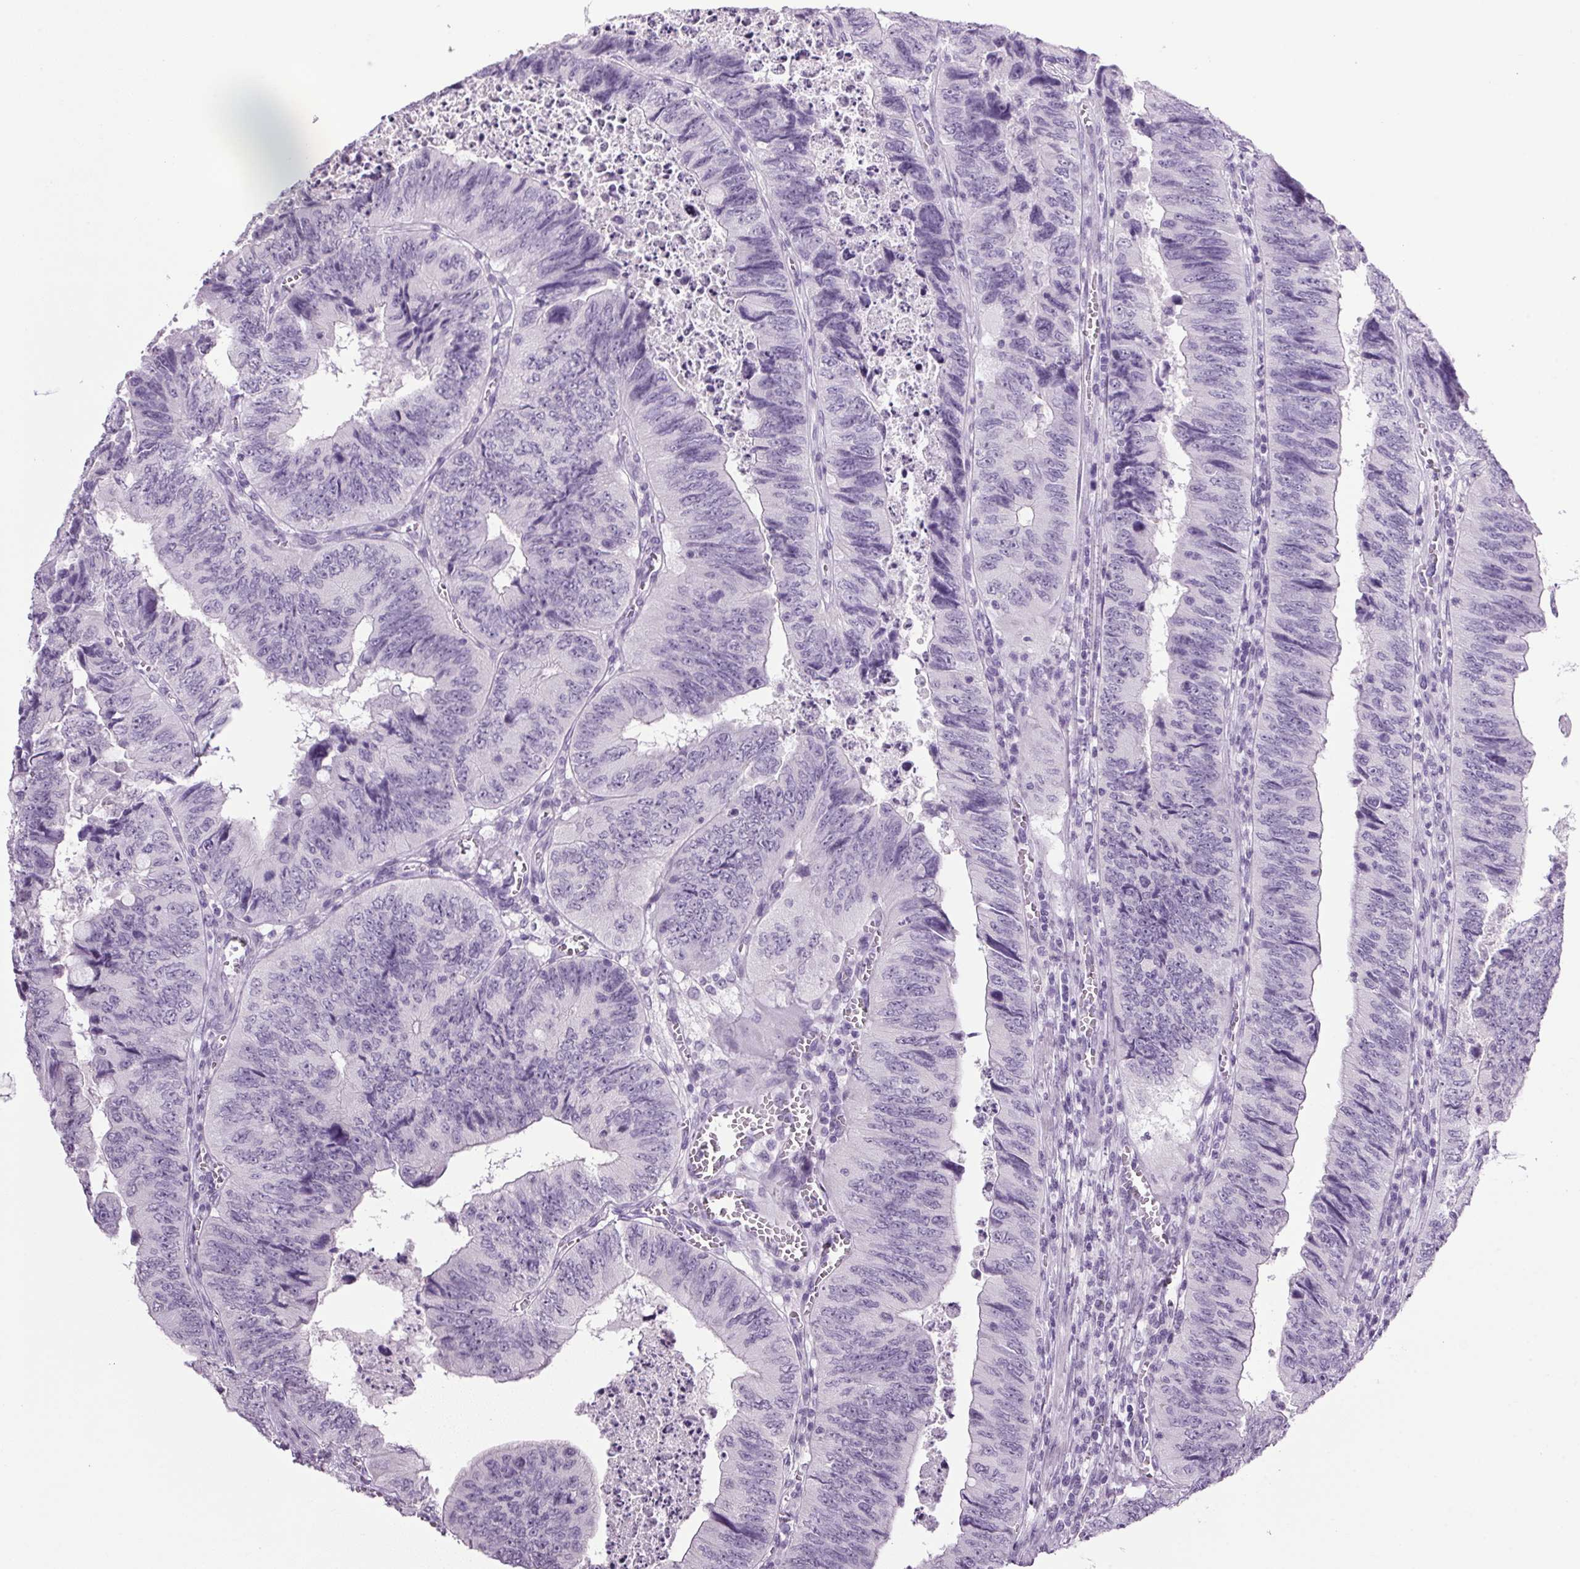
{"staining": {"intensity": "negative", "quantity": "none", "location": "none"}, "tissue": "colorectal cancer", "cell_type": "Tumor cells", "image_type": "cancer", "snomed": [{"axis": "morphology", "description": "Adenocarcinoma, NOS"}, {"axis": "topography", "description": "Colon"}], "caption": "IHC micrograph of neoplastic tissue: colorectal cancer stained with DAB exhibits no significant protein staining in tumor cells.", "gene": "PPP1R1A", "patient": {"sex": "female", "age": 84}}